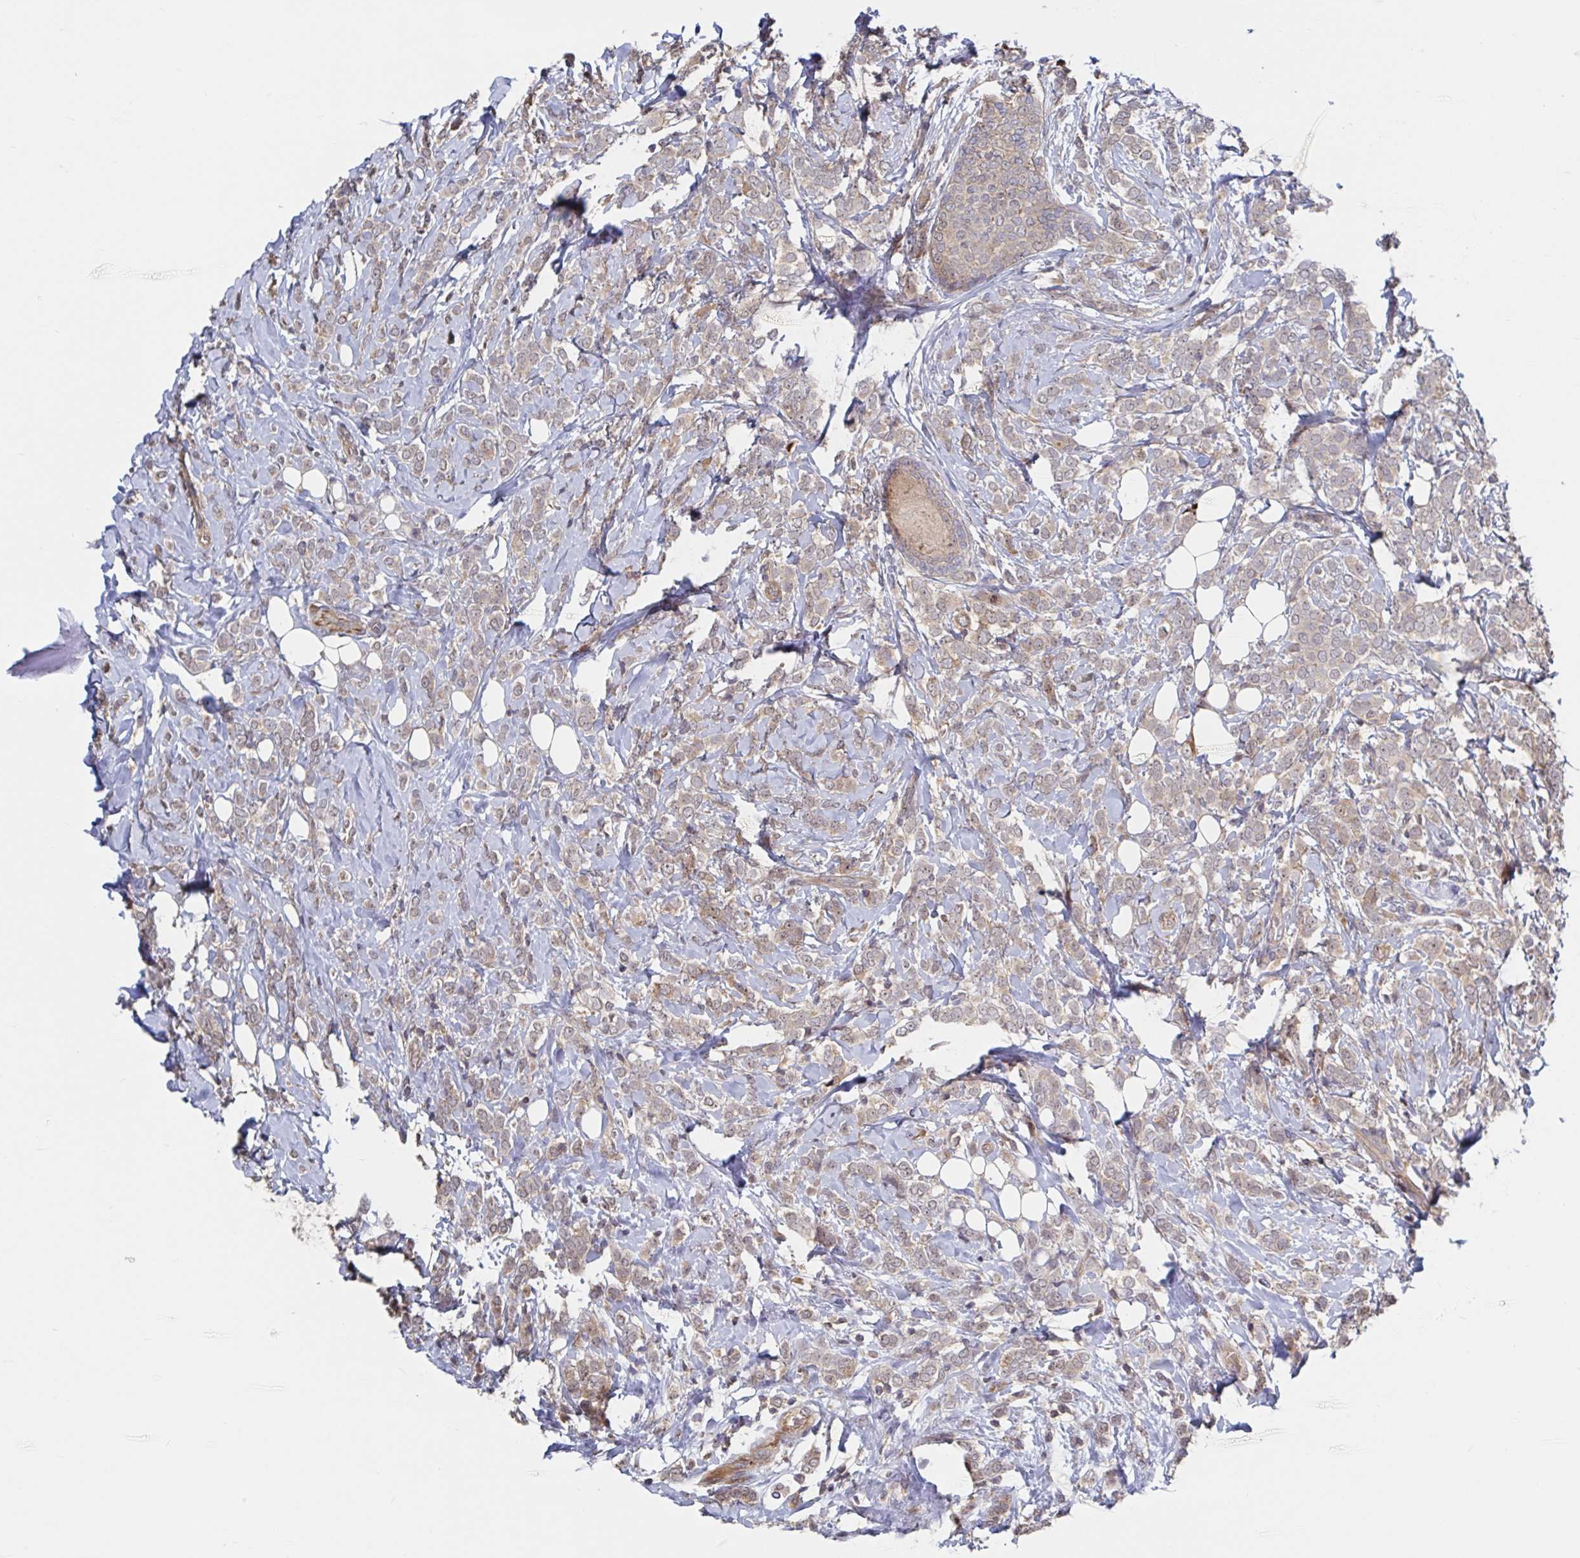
{"staining": {"intensity": "weak", "quantity": "25%-75%", "location": "cytoplasmic/membranous,nuclear"}, "tissue": "breast cancer", "cell_type": "Tumor cells", "image_type": "cancer", "snomed": [{"axis": "morphology", "description": "Lobular carcinoma"}, {"axis": "topography", "description": "Breast"}], "caption": "Brown immunohistochemical staining in human breast cancer (lobular carcinoma) displays weak cytoplasmic/membranous and nuclear positivity in about 25%-75% of tumor cells.", "gene": "DHRS12", "patient": {"sex": "female", "age": 49}}